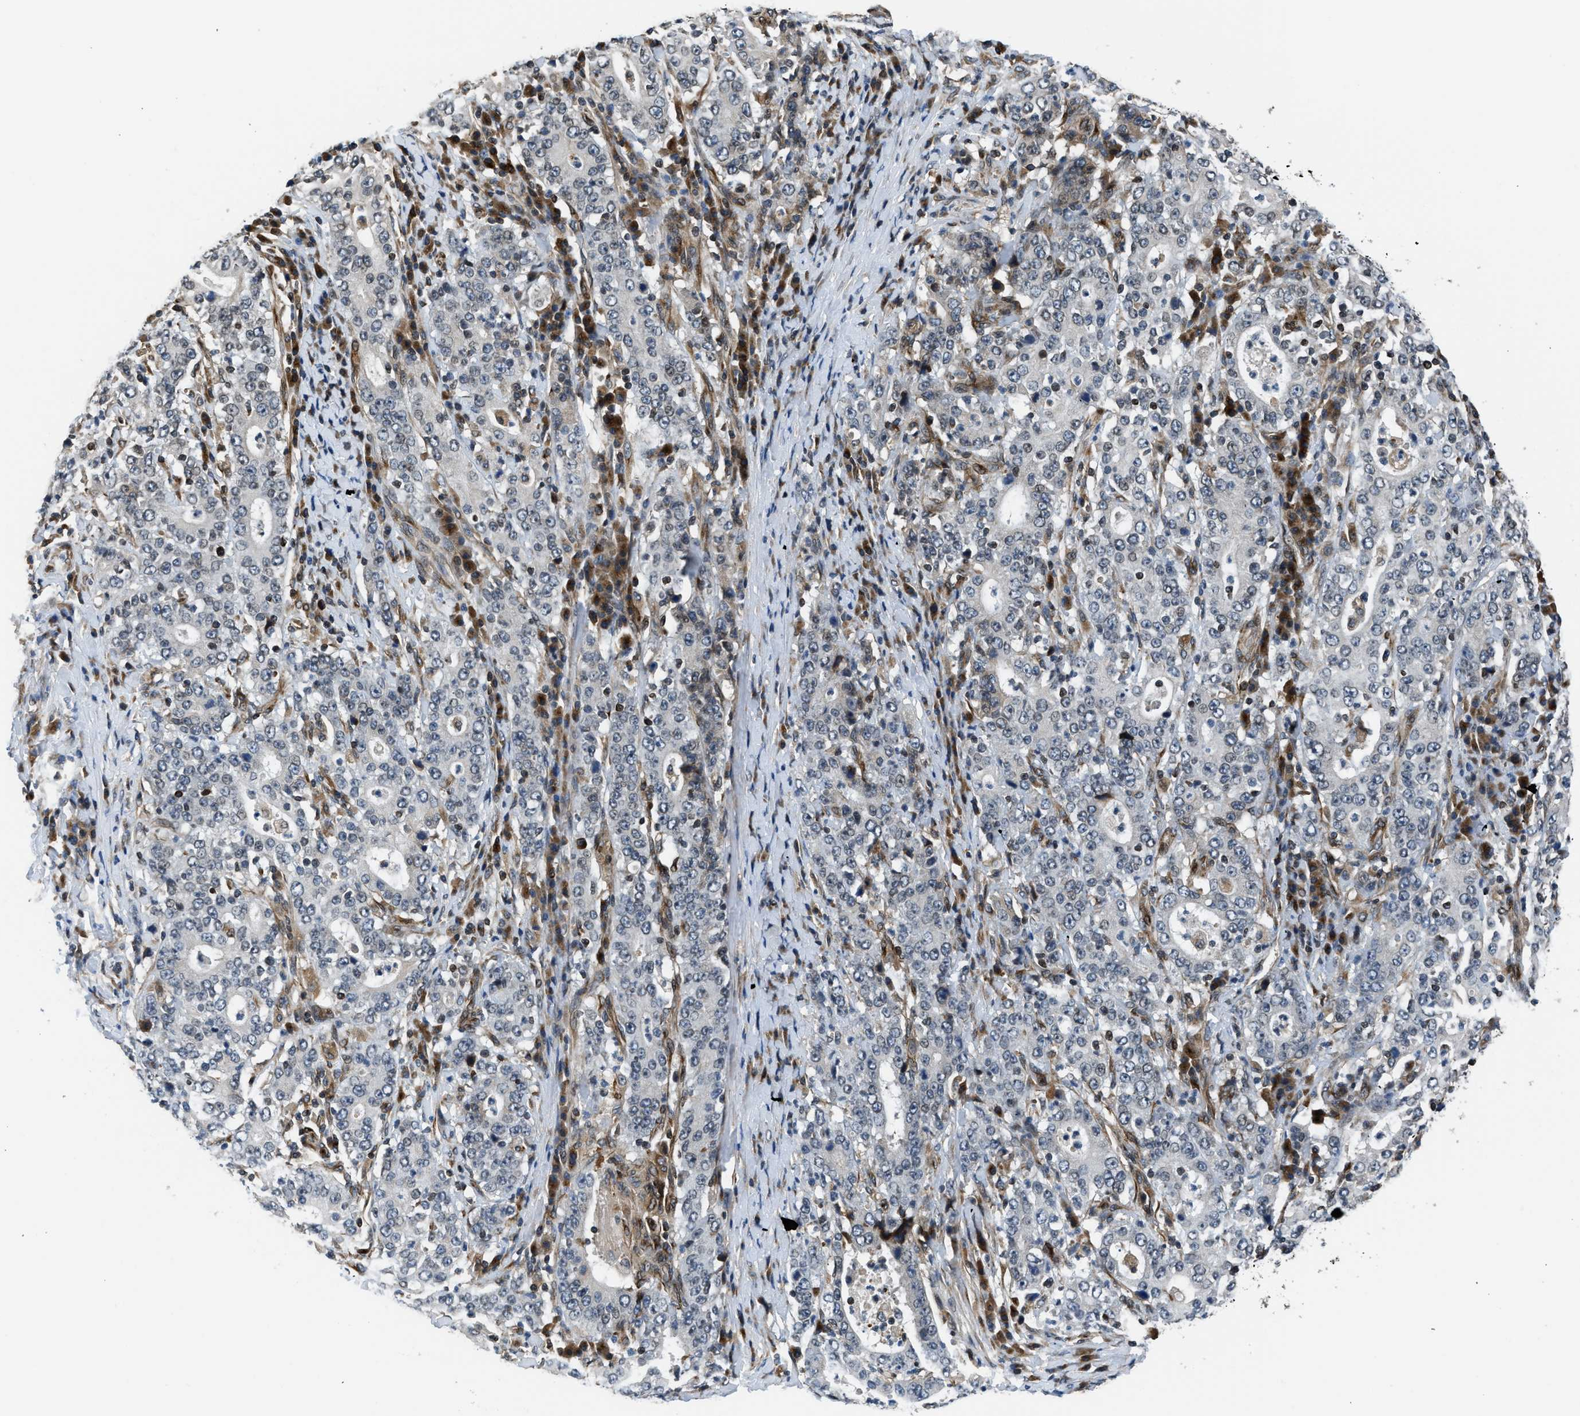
{"staining": {"intensity": "negative", "quantity": "none", "location": "none"}, "tissue": "stomach cancer", "cell_type": "Tumor cells", "image_type": "cancer", "snomed": [{"axis": "morphology", "description": "Normal tissue, NOS"}, {"axis": "morphology", "description": "Adenocarcinoma, NOS"}, {"axis": "topography", "description": "Stomach, upper"}, {"axis": "topography", "description": "Stomach"}], "caption": "Tumor cells show no significant positivity in adenocarcinoma (stomach). The staining is performed using DAB (3,3'-diaminobenzidine) brown chromogen with nuclei counter-stained in using hematoxylin.", "gene": "RETREG3", "patient": {"sex": "male", "age": 59}}